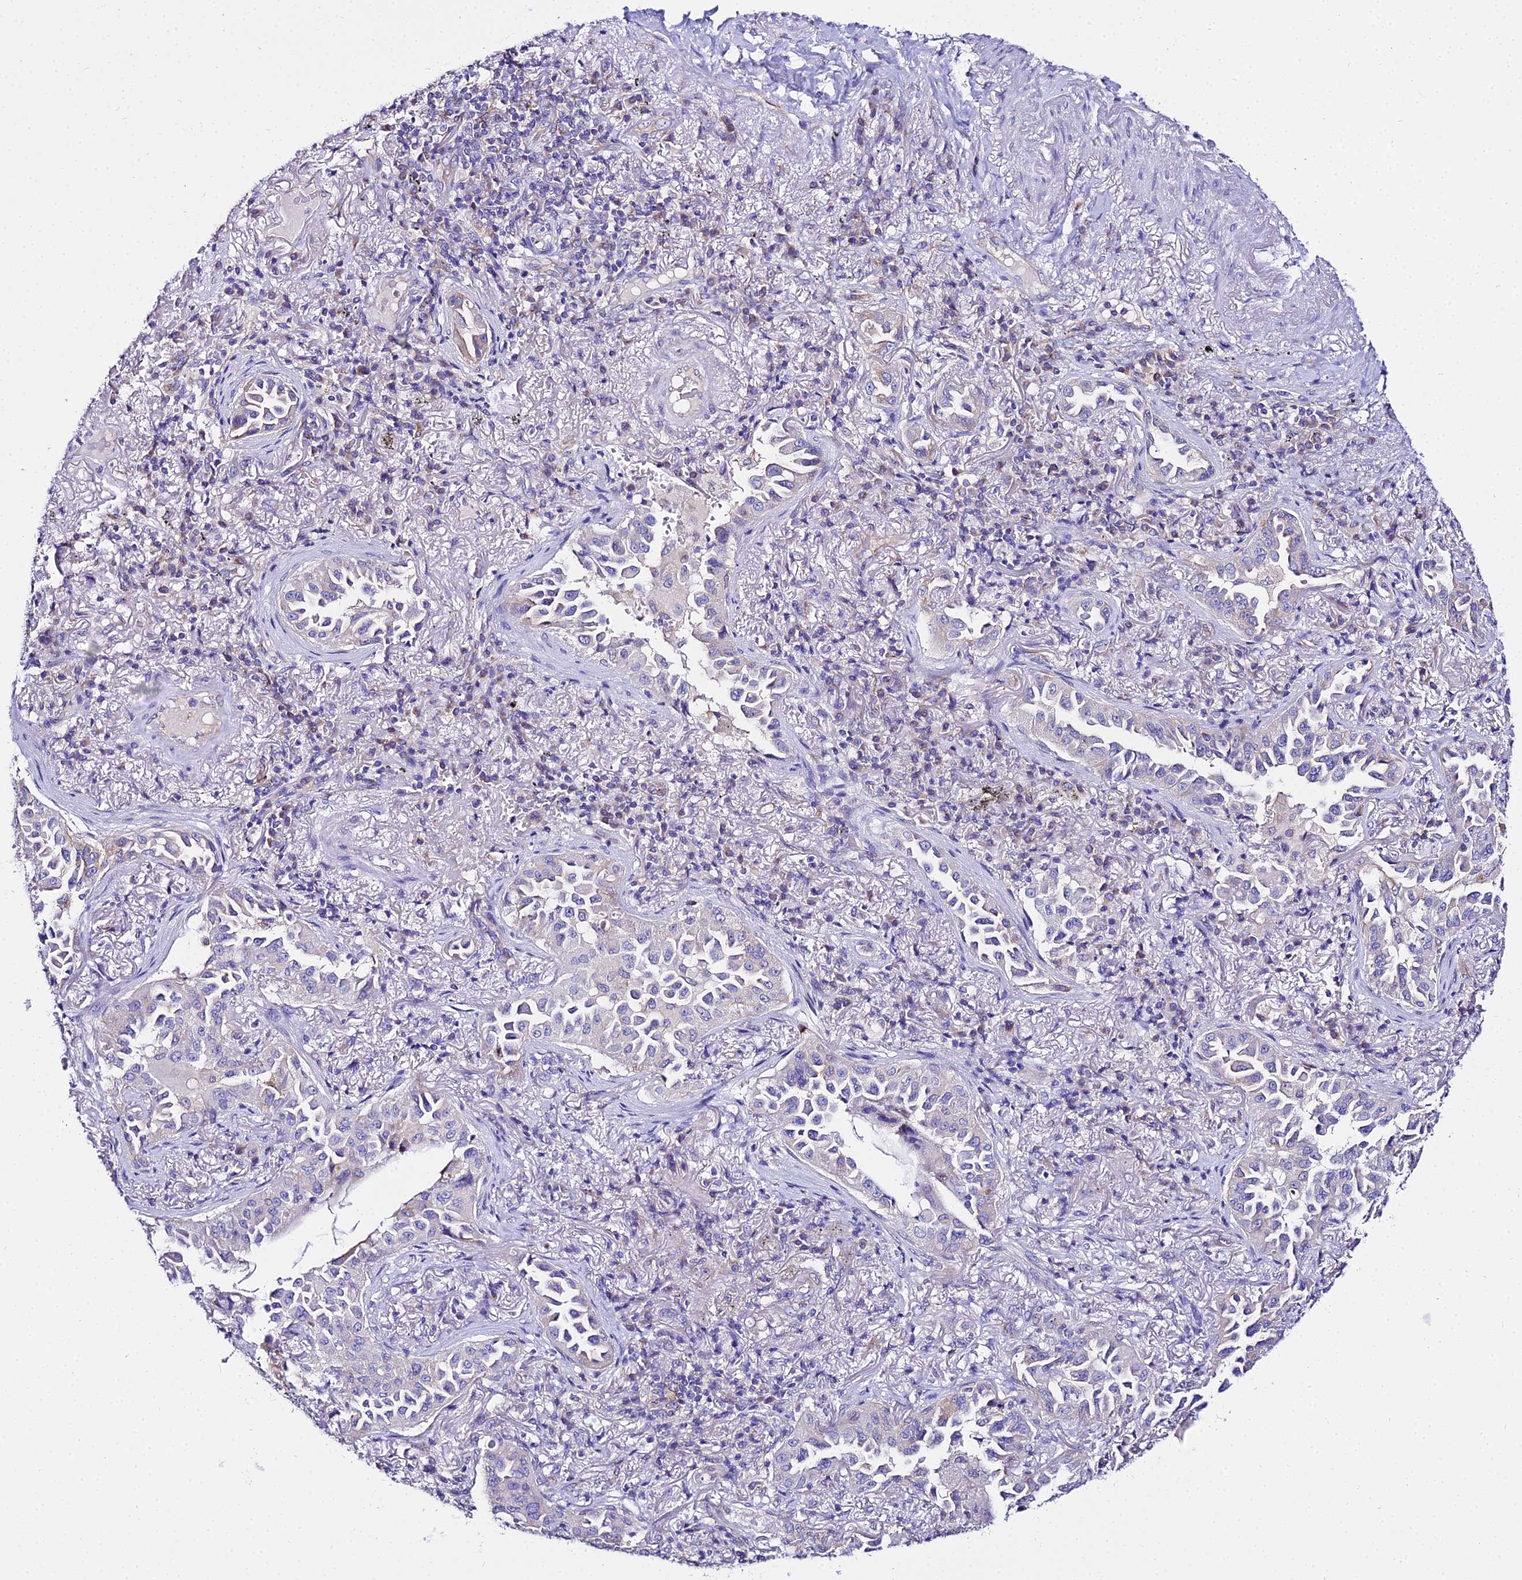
{"staining": {"intensity": "negative", "quantity": "none", "location": "none"}, "tissue": "lung cancer", "cell_type": "Tumor cells", "image_type": "cancer", "snomed": [{"axis": "morphology", "description": "Adenocarcinoma, NOS"}, {"axis": "topography", "description": "Lung"}], "caption": "This is an immunohistochemistry micrograph of human adenocarcinoma (lung). There is no staining in tumor cells.", "gene": "TUBA3D", "patient": {"sex": "female", "age": 69}}